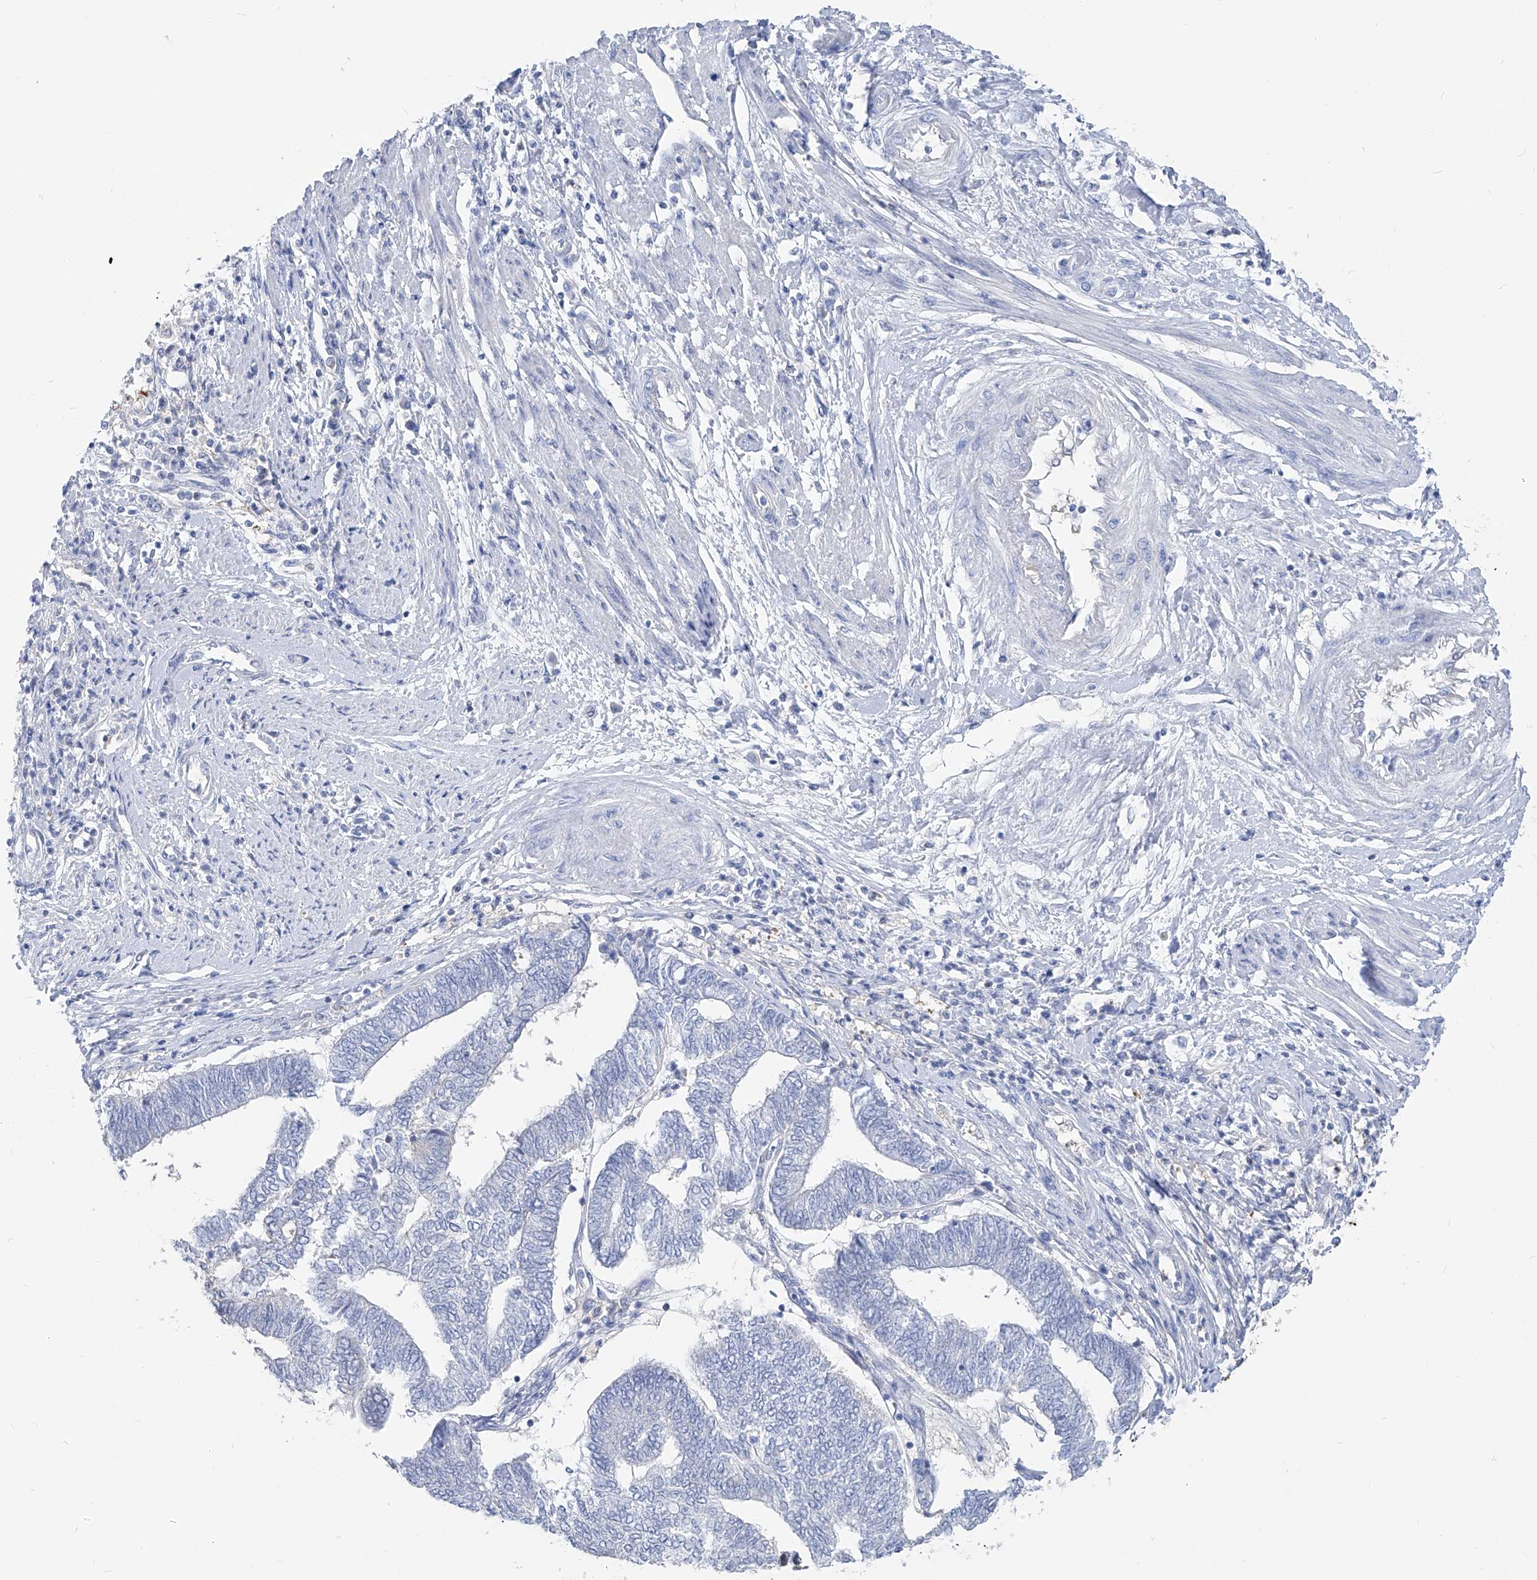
{"staining": {"intensity": "negative", "quantity": "none", "location": "none"}, "tissue": "endometrial cancer", "cell_type": "Tumor cells", "image_type": "cancer", "snomed": [{"axis": "morphology", "description": "Adenocarcinoma, NOS"}, {"axis": "topography", "description": "Uterus"}, {"axis": "topography", "description": "Endometrium"}], "caption": "There is no significant positivity in tumor cells of endometrial cancer.", "gene": "UFL1", "patient": {"sex": "female", "age": 70}}